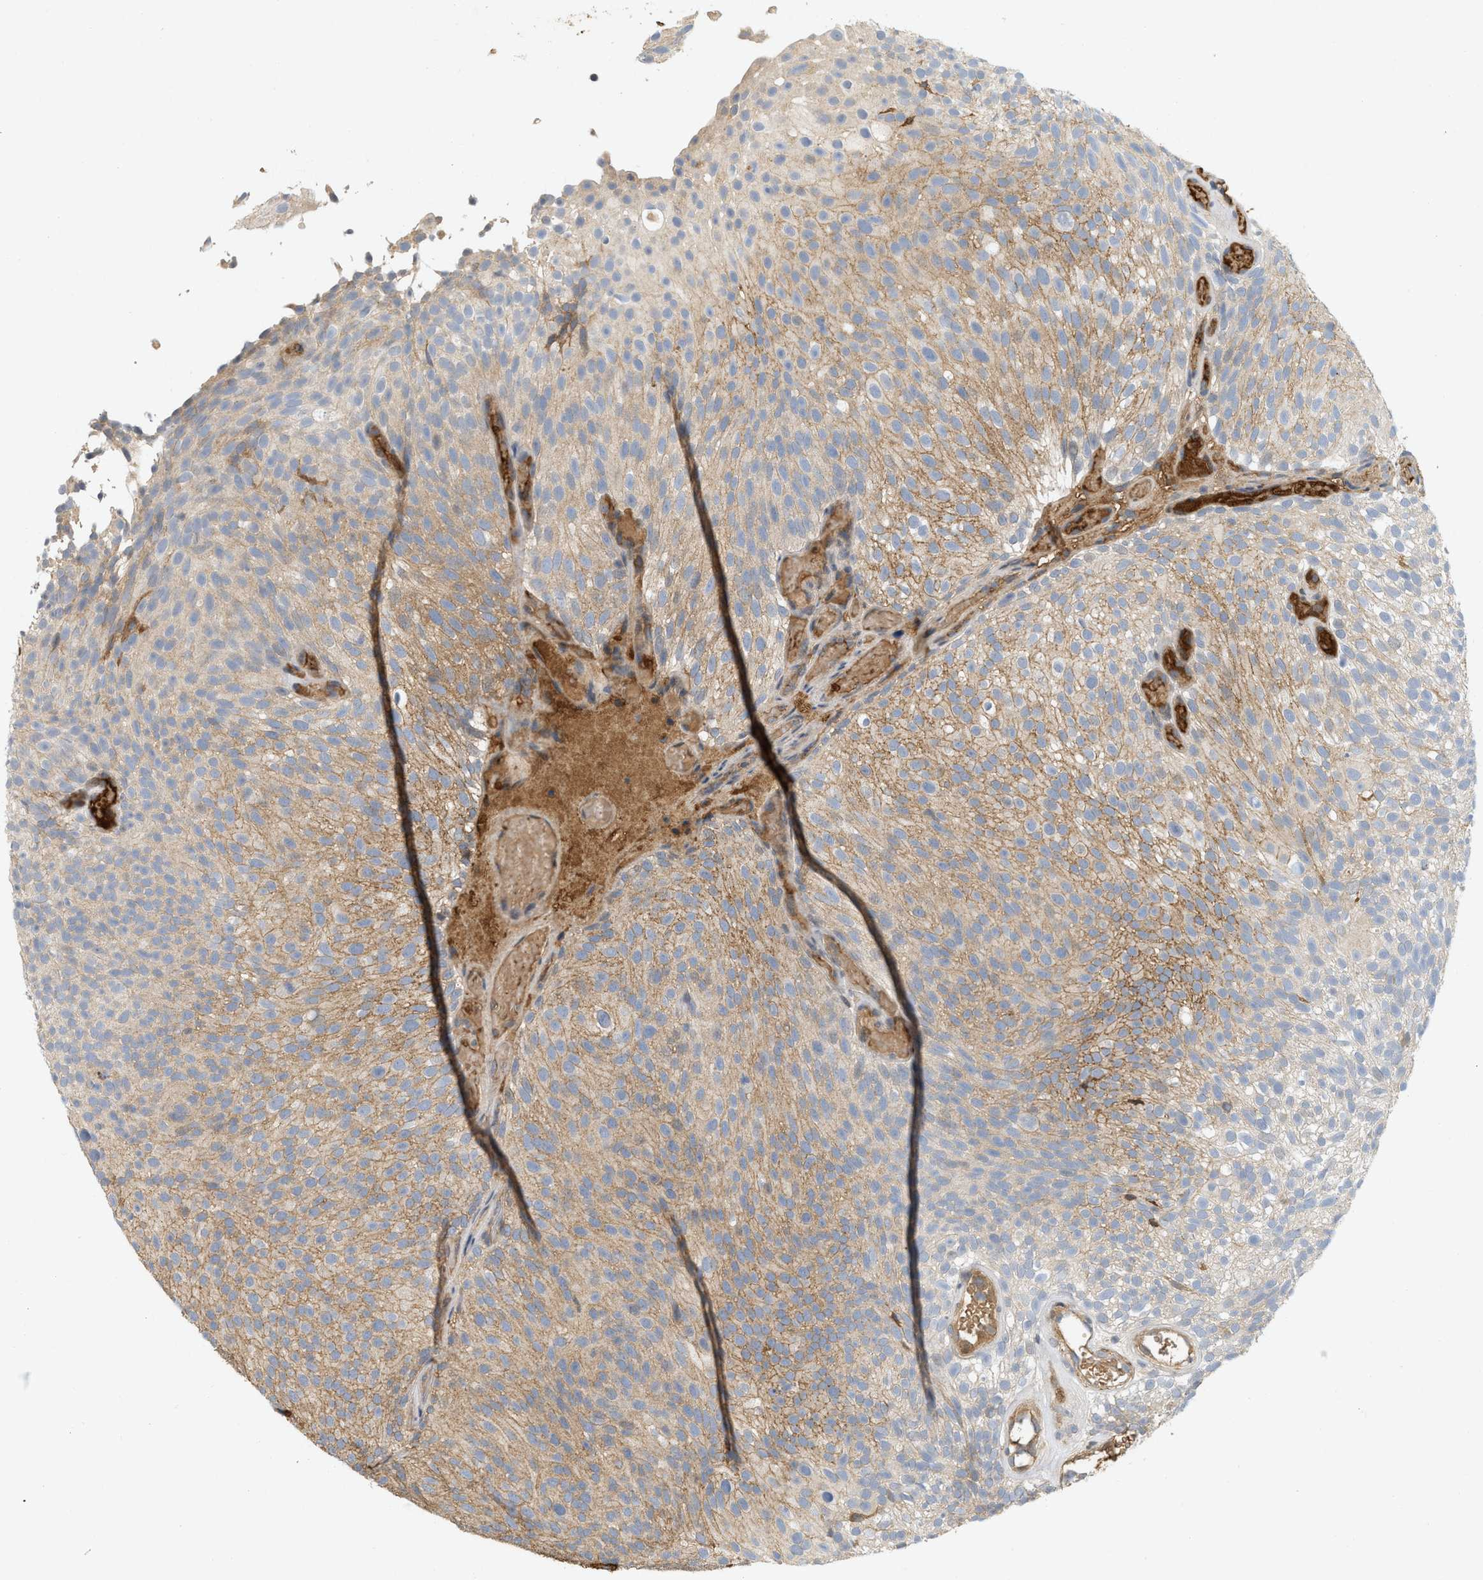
{"staining": {"intensity": "moderate", "quantity": "25%-75%", "location": "cytoplasmic/membranous"}, "tissue": "urothelial cancer", "cell_type": "Tumor cells", "image_type": "cancer", "snomed": [{"axis": "morphology", "description": "Urothelial carcinoma, Low grade"}, {"axis": "topography", "description": "Urinary bladder"}], "caption": "Urothelial carcinoma (low-grade) stained with a protein marker displays moderate staining in tumor cells.", "gene": "F8", "patient": {"sex": "male", "age": 78}}